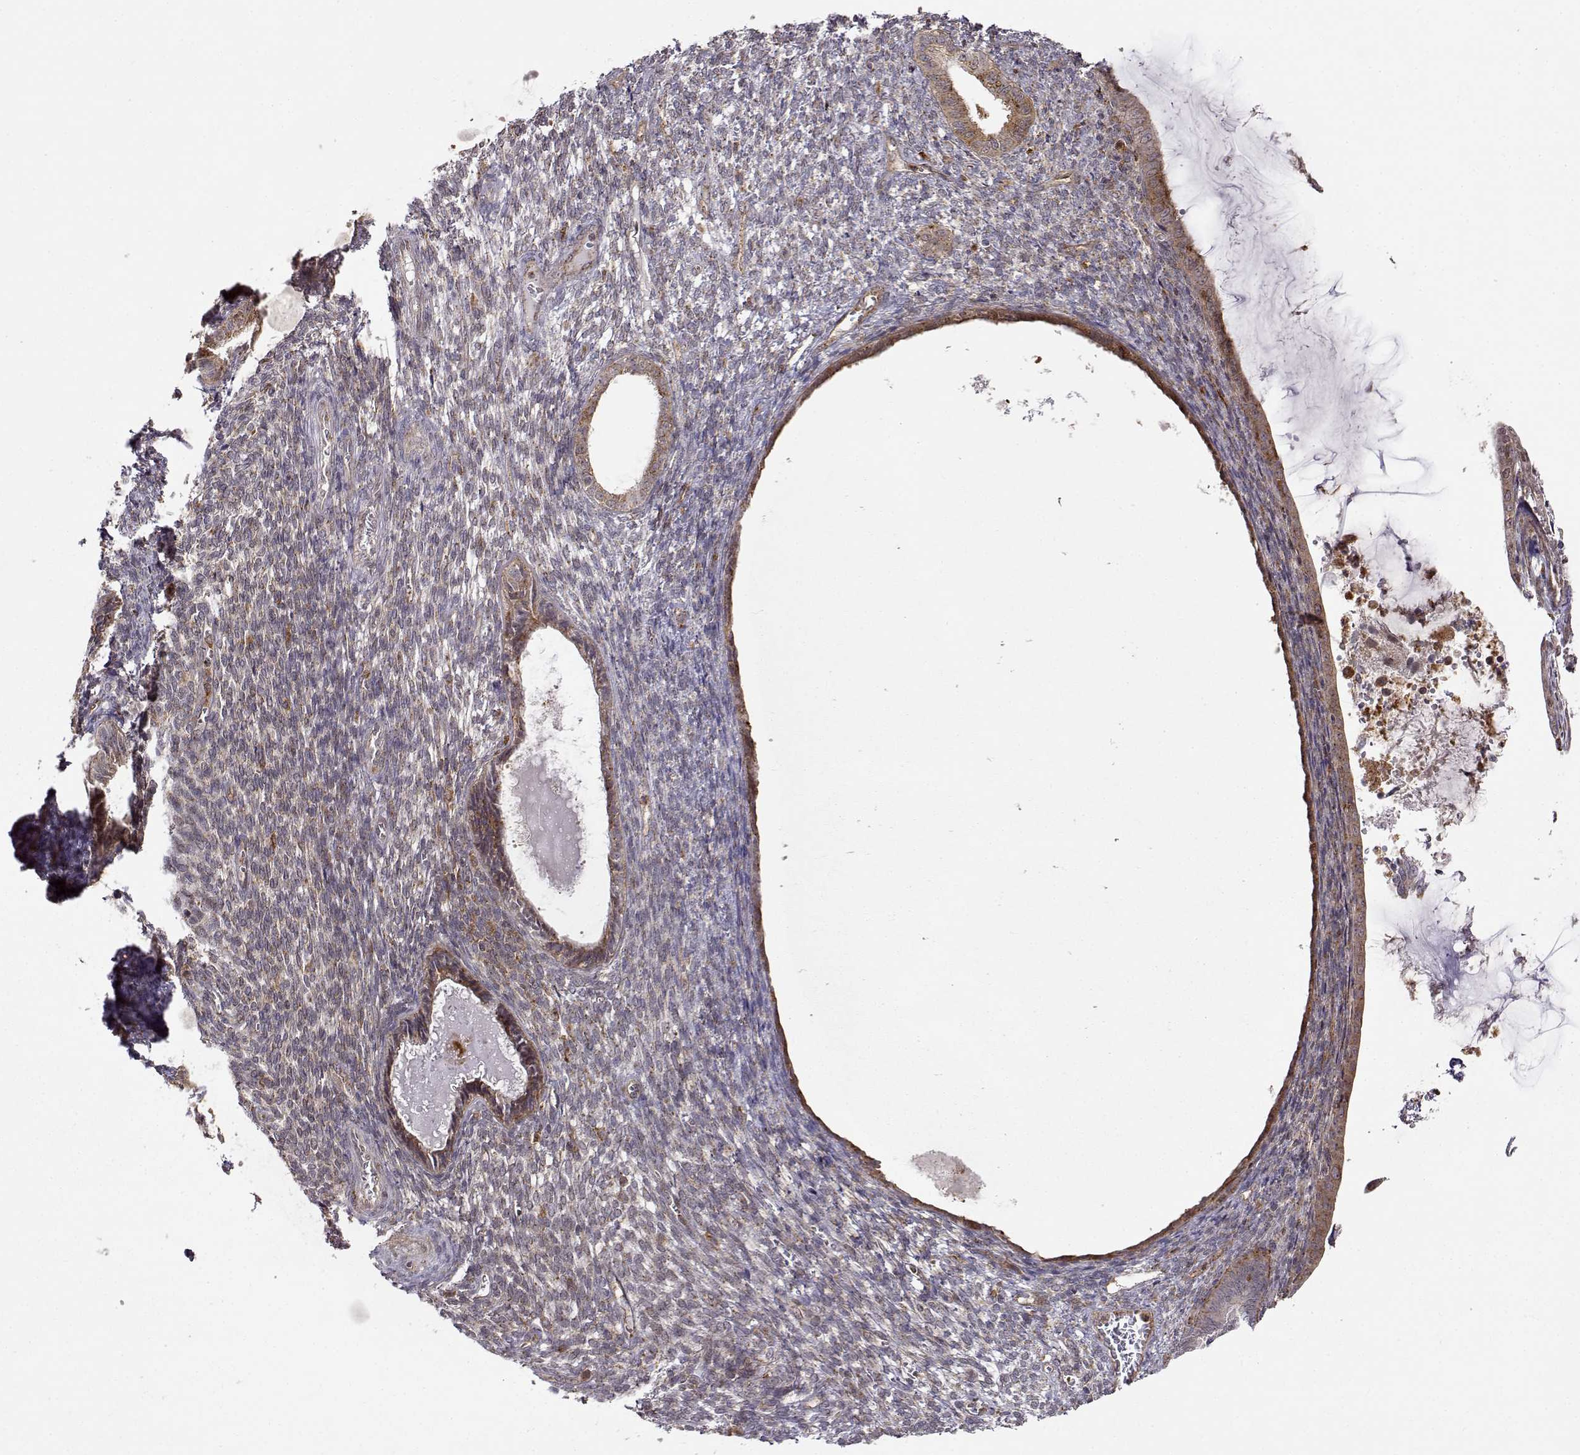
{"staining": {"intensity": "moderate", "quantity": ">75%", "location": "cytoplasmic/membranous"}, "tissue": "endometrial cancer", "cell_type": "Tumor cells", "image_type": "cancer", "snomed": [{"axis": "morphology", "description": "Adenocarcinoma, NOS"}, {"axis": "topography", "description": "Endometrium"}], "caption": "Human adenocarcinoma (endometrial) stained with a protein marker demonstrates moderate staining in tumor cells.", "gene": "RNF13", "patient": {"sex": "female", "age": 86}}